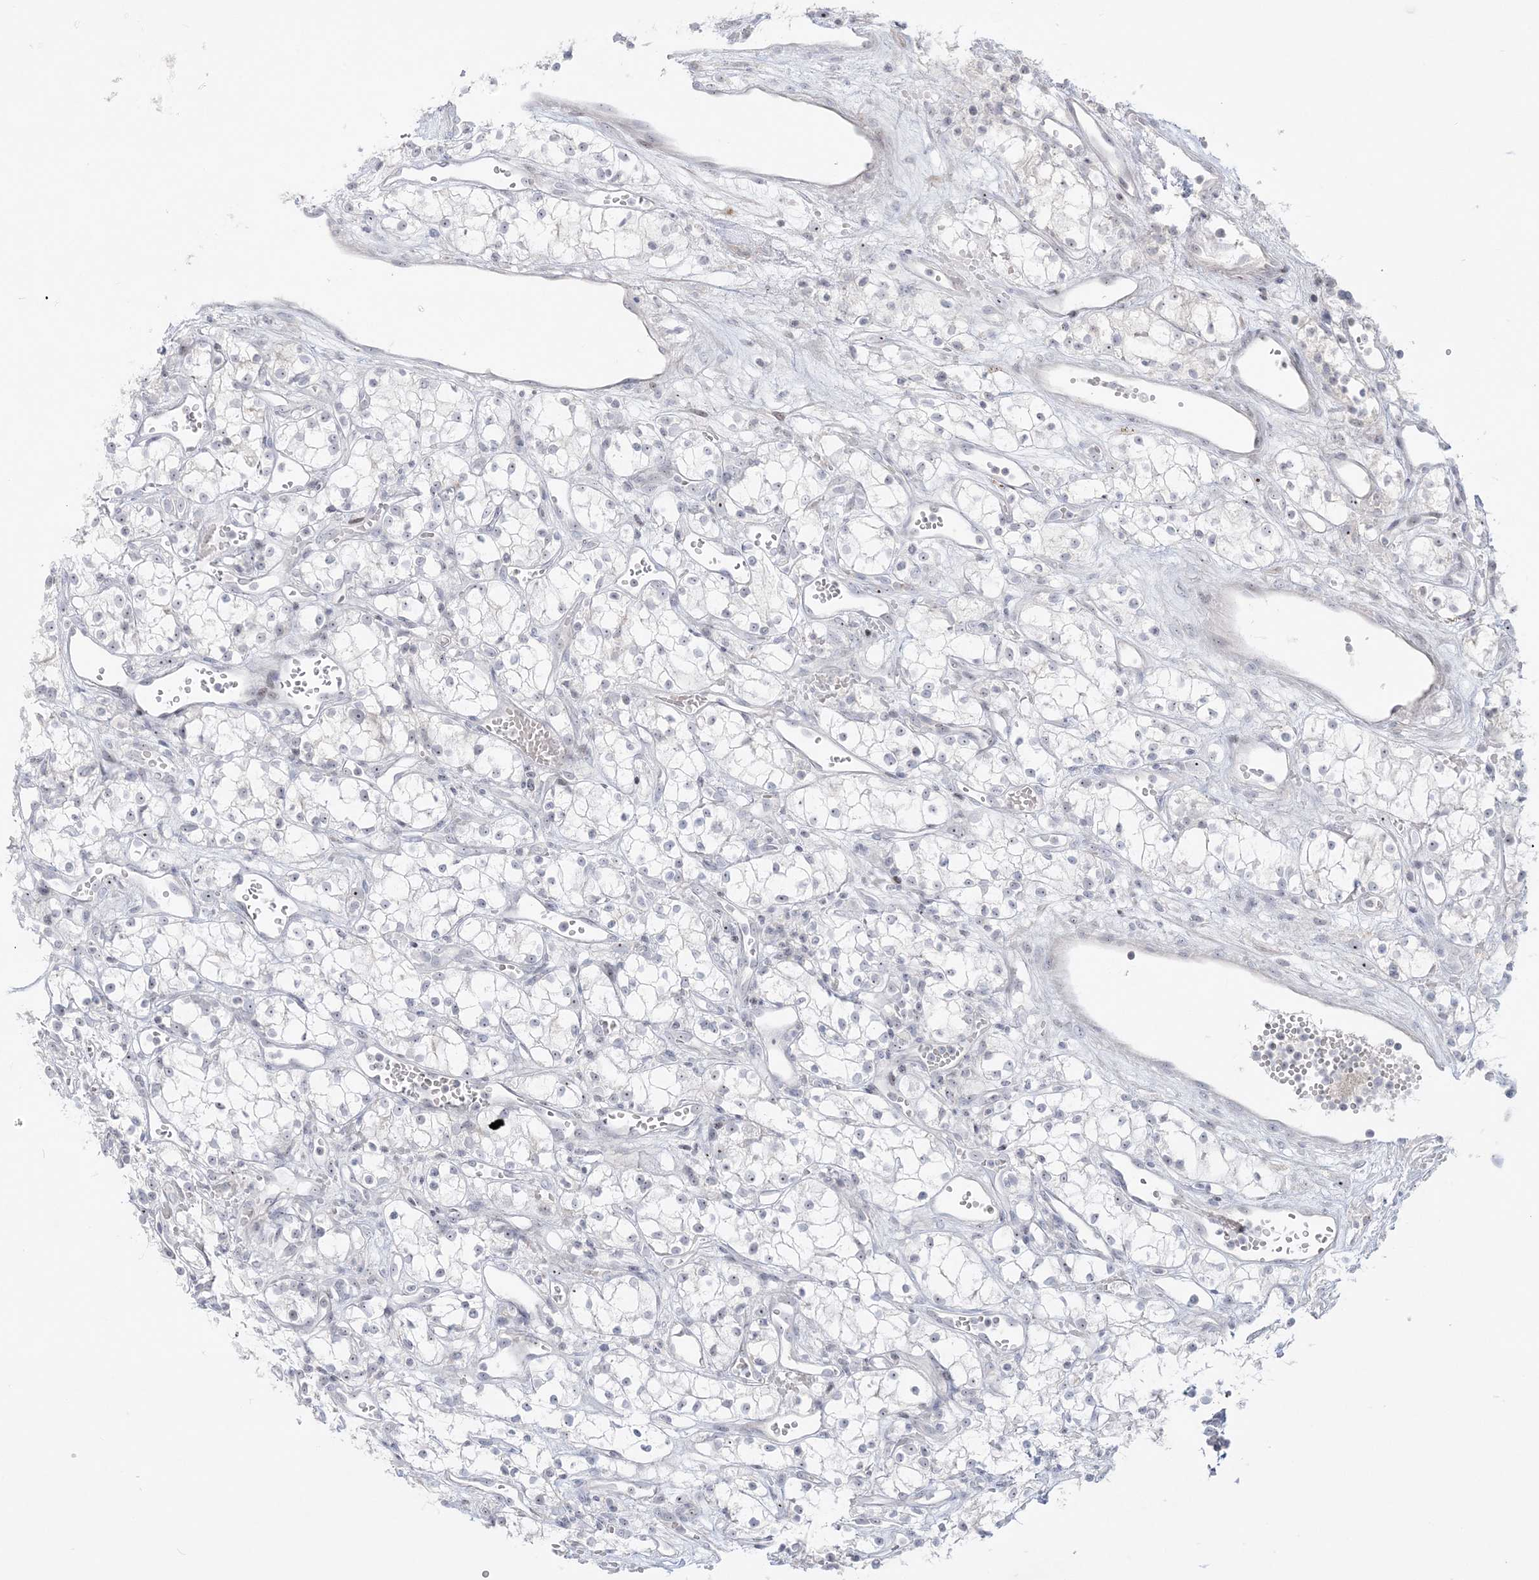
{"staining": {"intensity": "negative", "quantity": "none", "location": "none"}, "tissue": "renal cancer", "cell_type": "Tumor cells", "image_type": "cancer", "snomed": [{"axis": "morphology", "description": "Adenocarcinoma, NOS"}, {"axis": "topography", "description": "Kidney"}], "caption": "There is no significant positivity in tumor cells of renal adenocarcinoma.", "gene": "SH3BP4", "patient": {"sex": "male", "age": 59}}